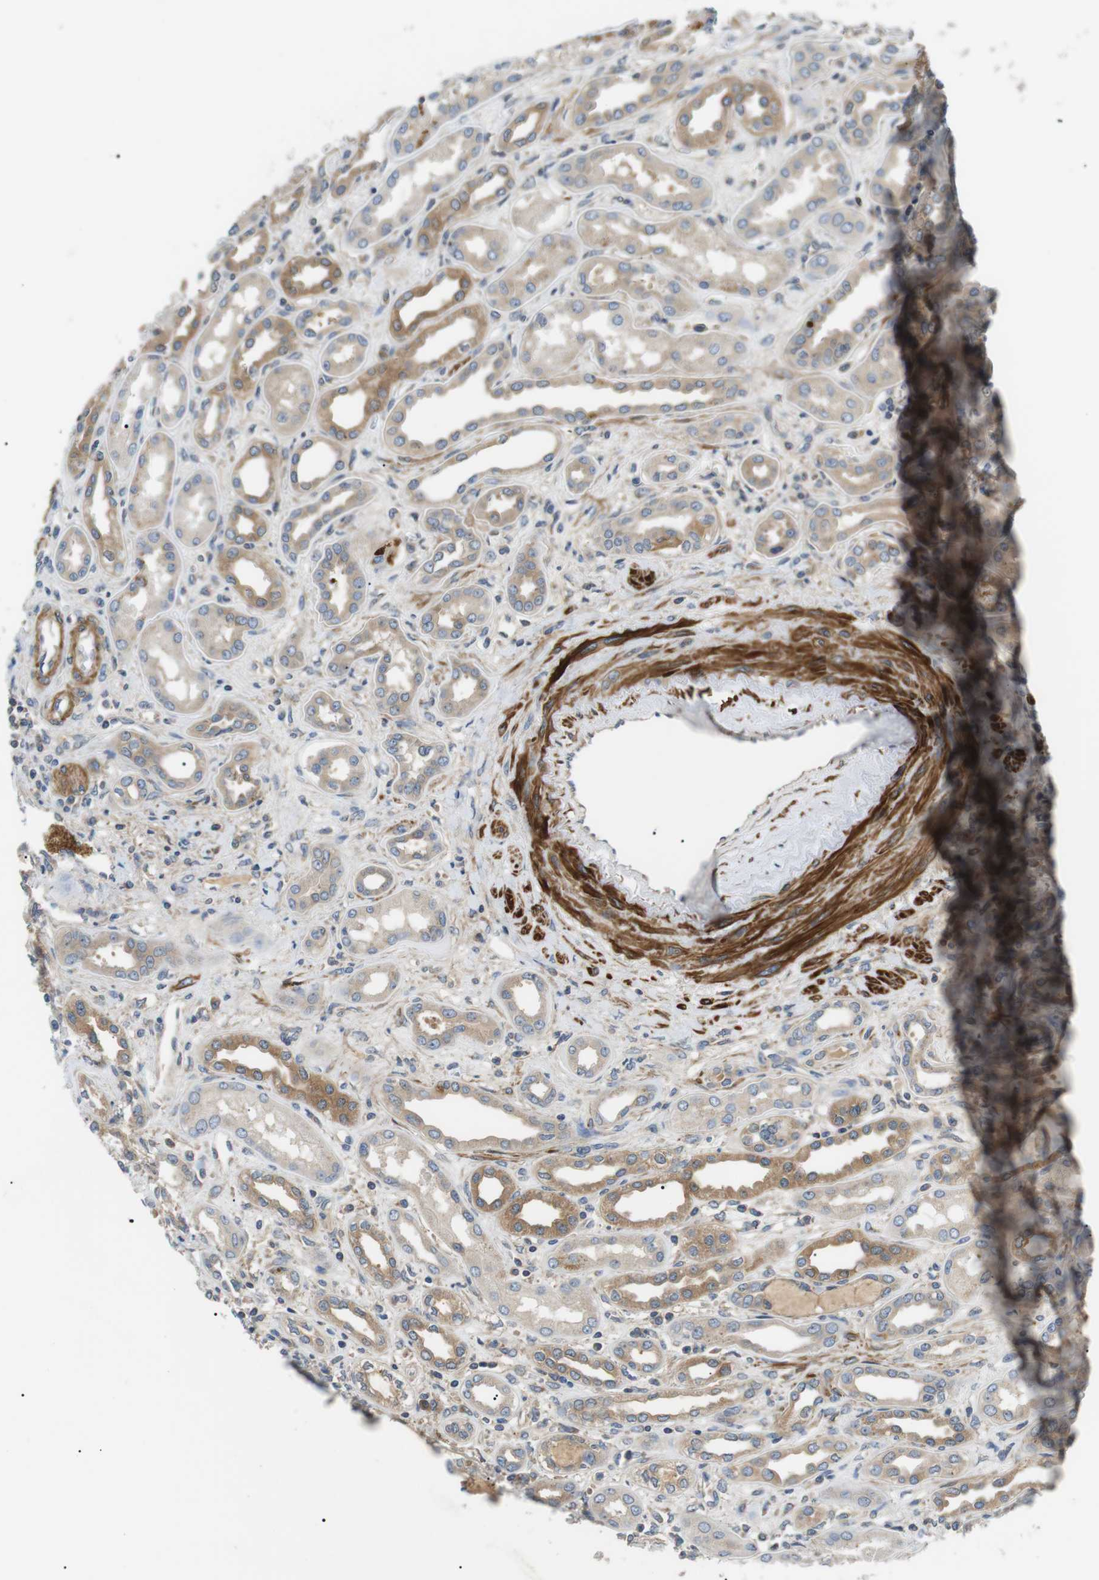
{"staining": {"intensity": "moderate", "quantity": "25%-75%", "location": "cytoplasmic/membranous"}, "tissue": "kidney", "cell_type": "Cells in tubules", "image_type": "normal", "snomed": [{"axis": "morphology", "description": "Normal tissue, NOS"}, {"axis": "topography", "description": "Kidney"}], "caption": "Immunohistochemistry photomicrograph of benign kidney: human kidney stained using immunohistochemistry shows medium levels of moderate protein expression localized specifically in the cytoplasmic/membranous of cells in tubules, appearing as a cytoplasmic/membranous brown color.", "gene": "DIPK1A", "patient": {"sex": "male", "age": 59}}